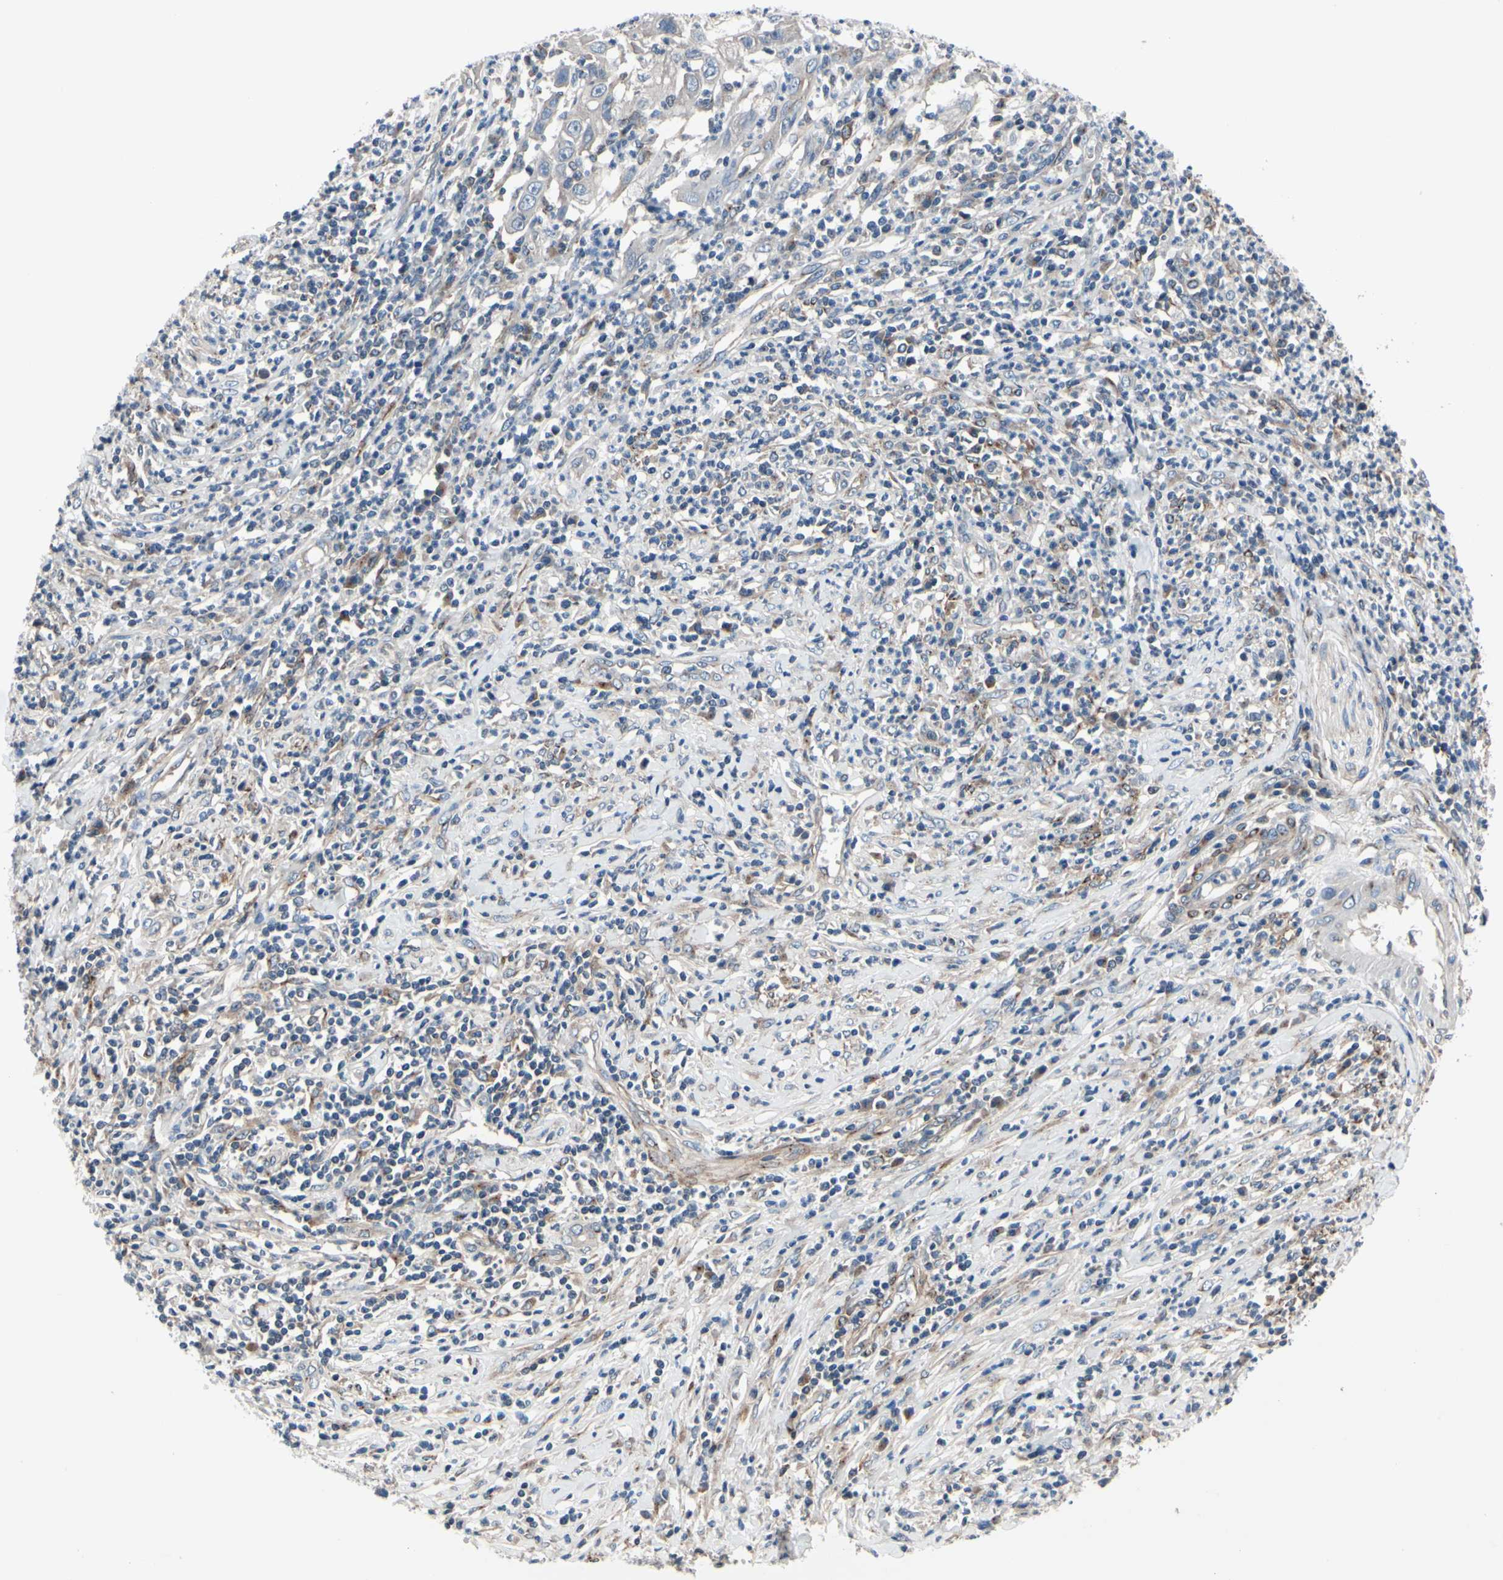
{"staining": {"intensity": "negative", "quantity": "none", "location": "none"}, "tissue": "cervical cancer", "cell_type": "Tumor cells", "image_type": "cancer", "snomed": [{"axis": "morphology", "description": "Squamous cell carcinoma, NOS"}, {"axis": "topography", "description": "Cervix"}], "caption": "The image demonstrates no staining of tumor cells in cervical cancer (squamous cell carcinoma).", "gene": "PRKAR2B", "patient": {"sex": "female", "age": 32}}